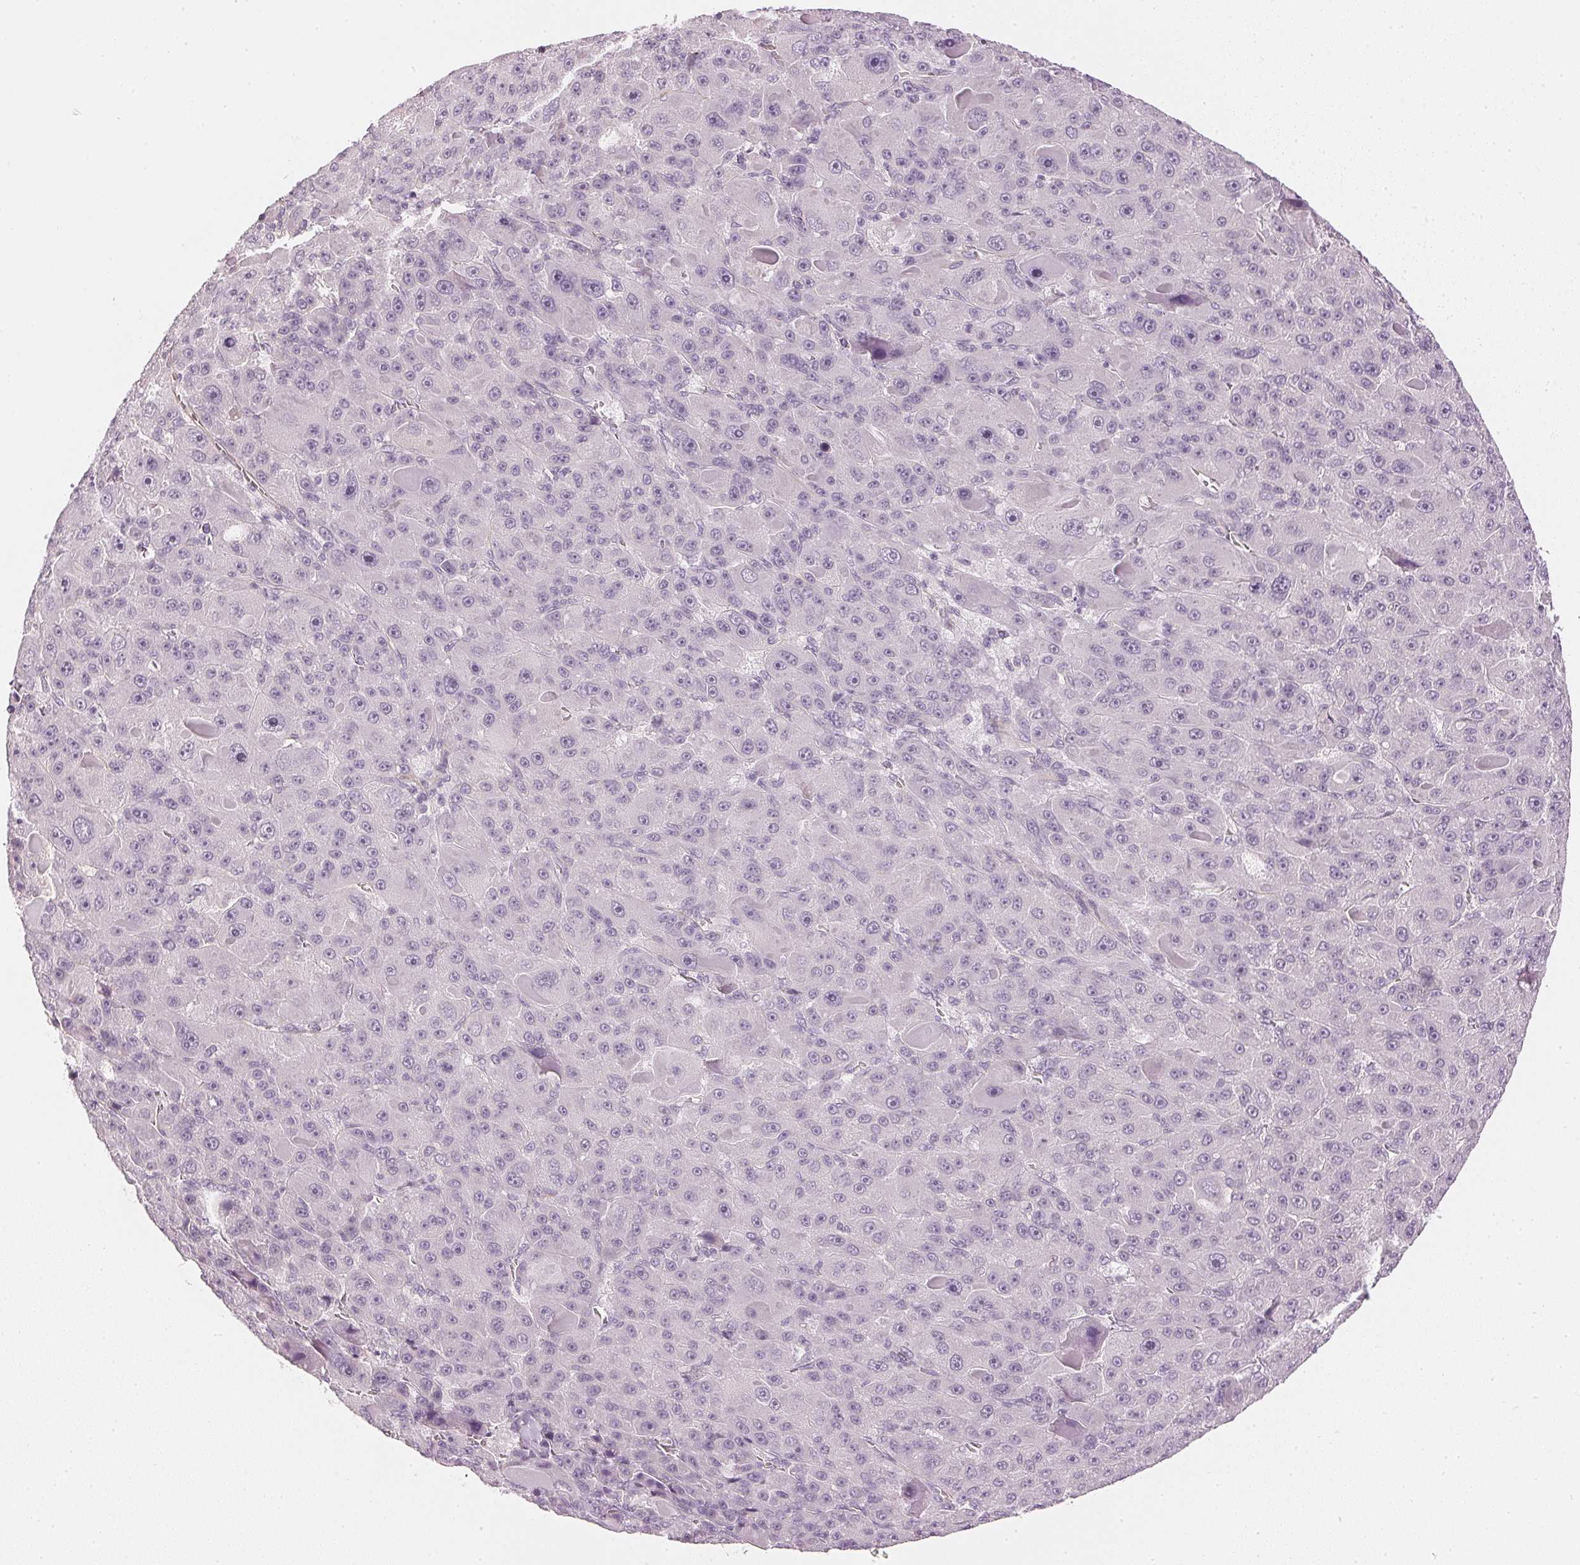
{"staining": {"intensity": "negative", "quantity": "none", "location": "none"}, "tissue": "liver cancer", "cell_type": "Tumor cells", "image_type": "cancer", "snomed": [{"axis": "morphology", "description": "Carcinoma, Hepatocellular, NOS"}, {"axis": "topography", "description": "Liver"}], "caption": "Immunohistochemistry (IHC) of liver cancer demonstrates no staining in tumor cells.", "gene": "APLP1", "patient": {"sex": "male", "age": 76}}